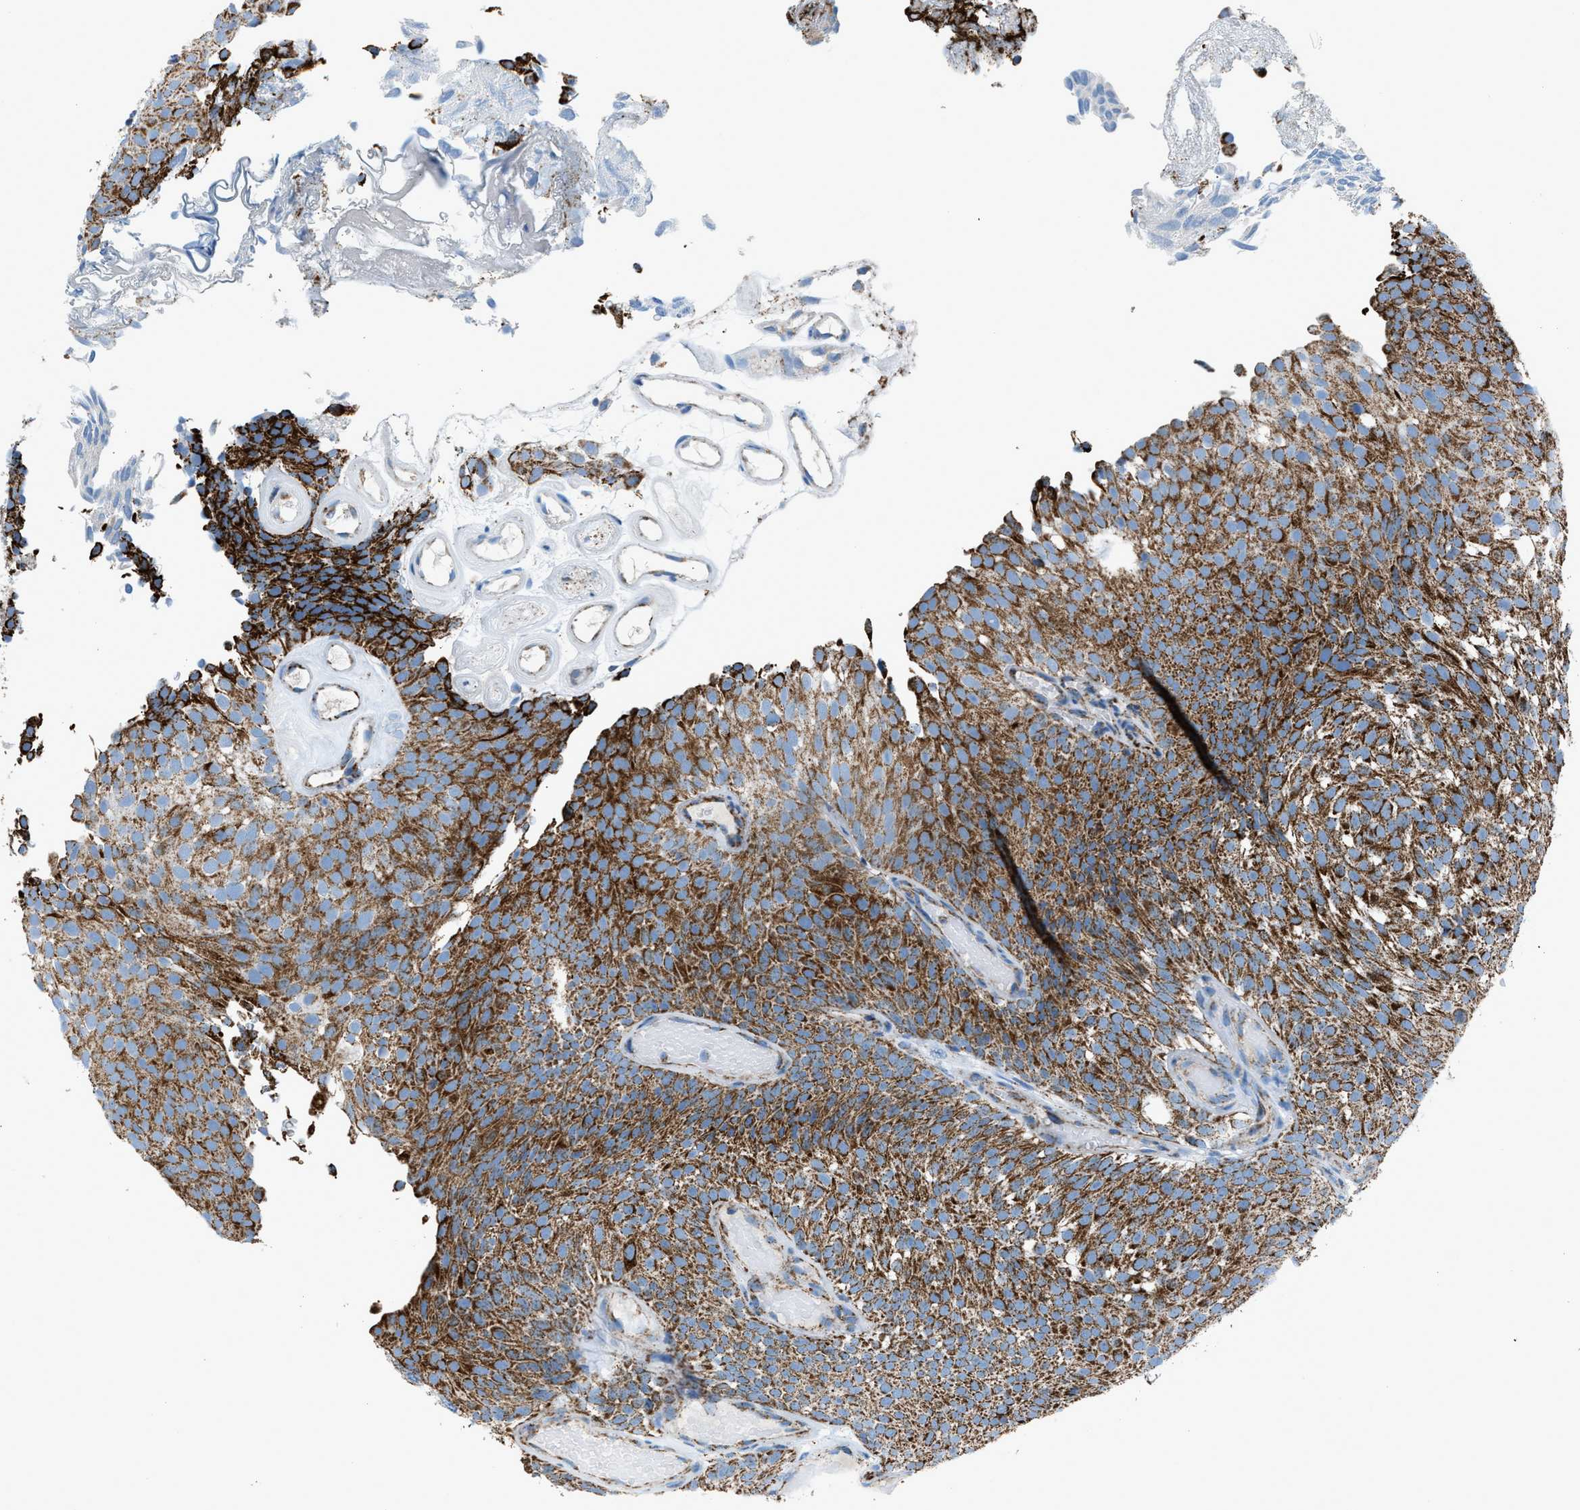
{"staining": {"intensity": "strong", "quantity": ">75%", "location": "cytoplasmic/membranous"}, "tissue": "urothelial cancer", "cell_type": "Tumor cells", "image_type": "cancer", "snomed": [{"axis": "morphology", "description": "Urothelial carcinoma, Low grade"}, {"axis": "topography", "description": "Urinary bladder"}], "caption": "IHC image of neoplastic tissue: human urothelial cancer stained using immunohistochemistry exhibits high levels of strong protein expression localized specifically in the cytoplasmic/membranous of tumor cells, appearing as a cytoplasmic/membranous brown color.", "gene": "MDH2", "patient": {"sex": "male", "age": 78}}